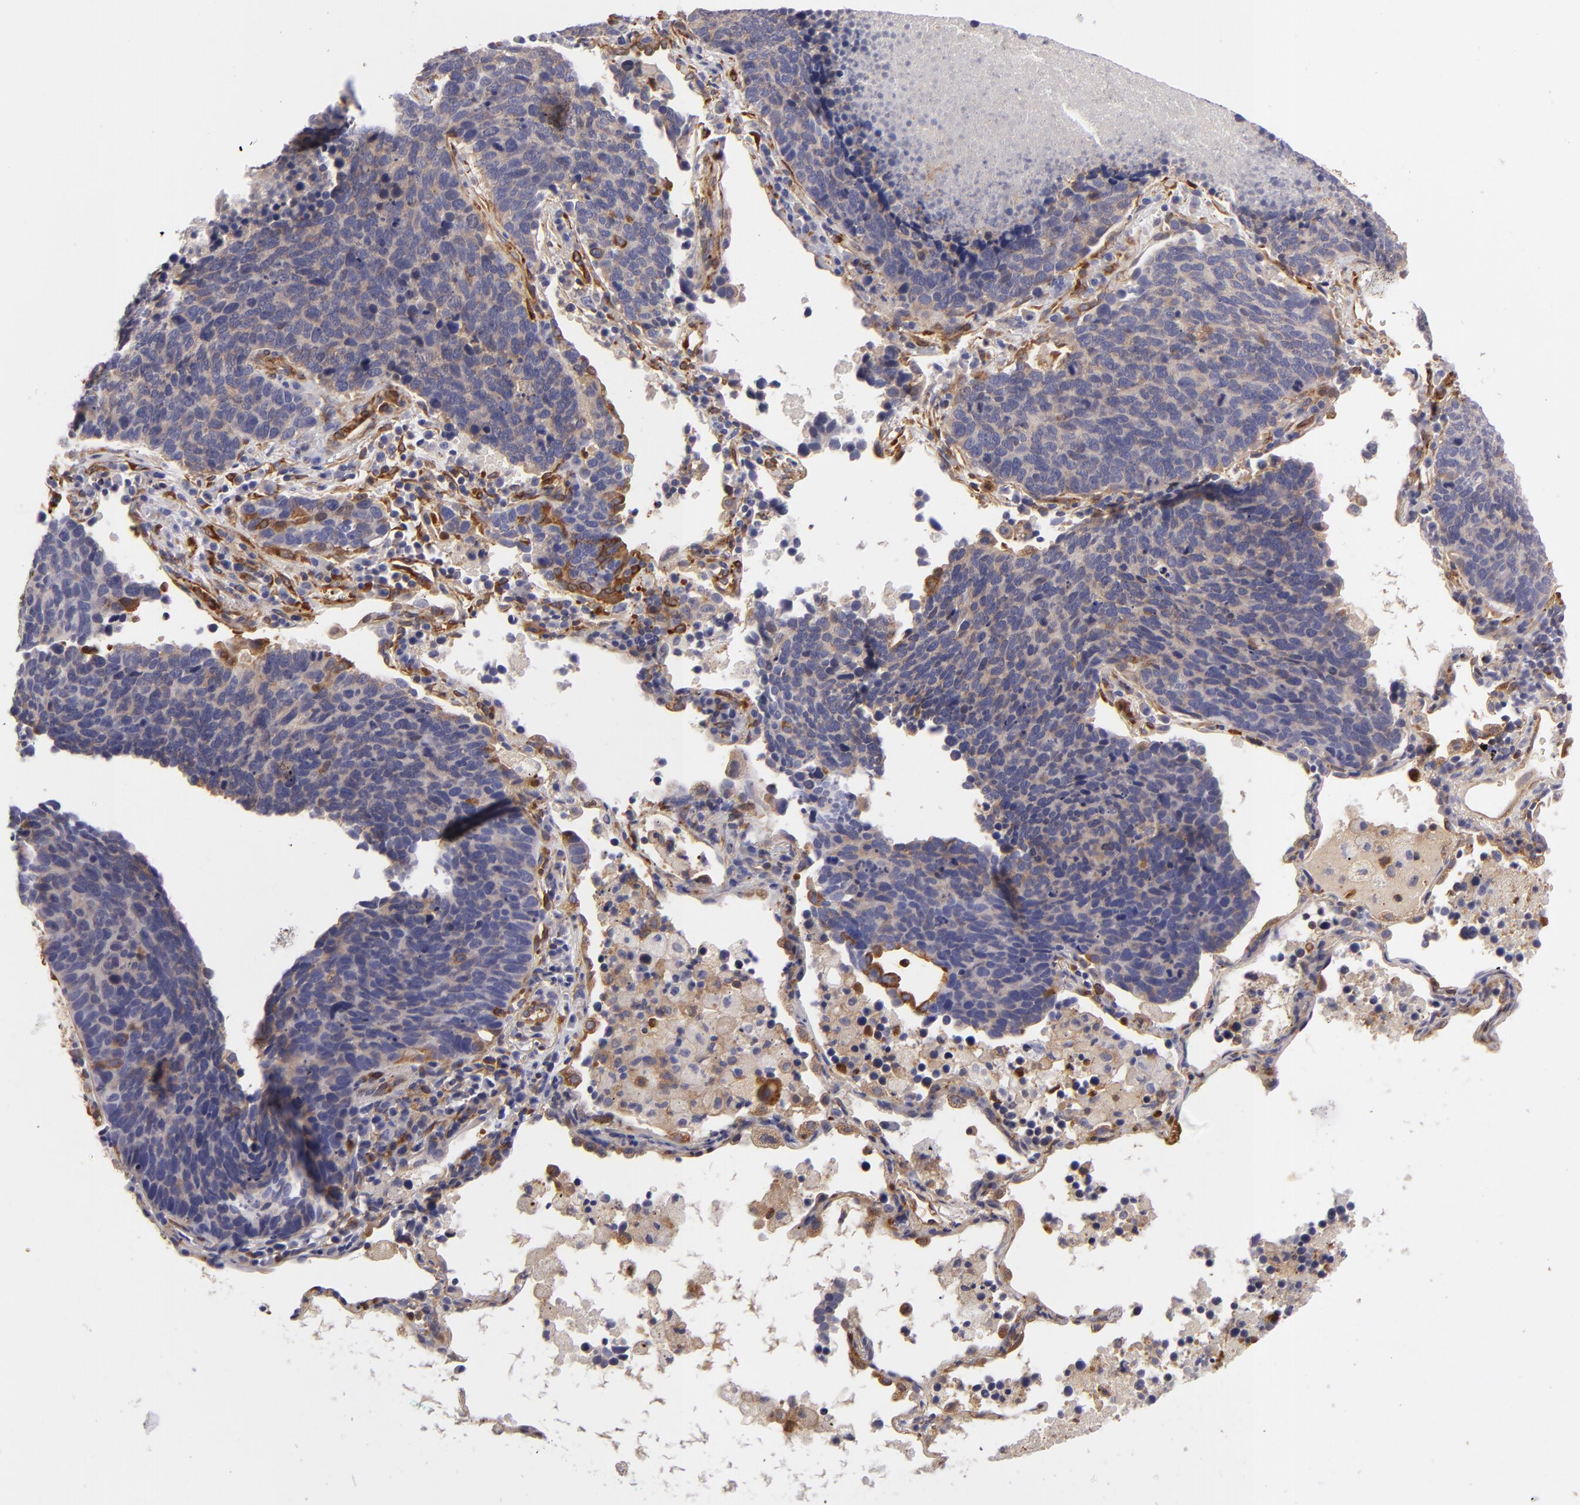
{"staining": {"intensity": "negative", "quantity": "none", "location": "none"}, "tissue": "lung cancer", "cell_type": "Tumor cells", "image_type": "cancer", "snomed": [{"axis": "morphology", "description": "Neoplasm, malignant, NOS"}, {"axis": "topography", "description": "Lung"}], "caption": "This micrograph is of lung cancer stained with immunohistochemistry to label a protein in brown with the nuclei are counter-stained blue. There is no positivity in tumor cells.", "gene": "VCL", "patient": {"sex": "female", "age": 75}}